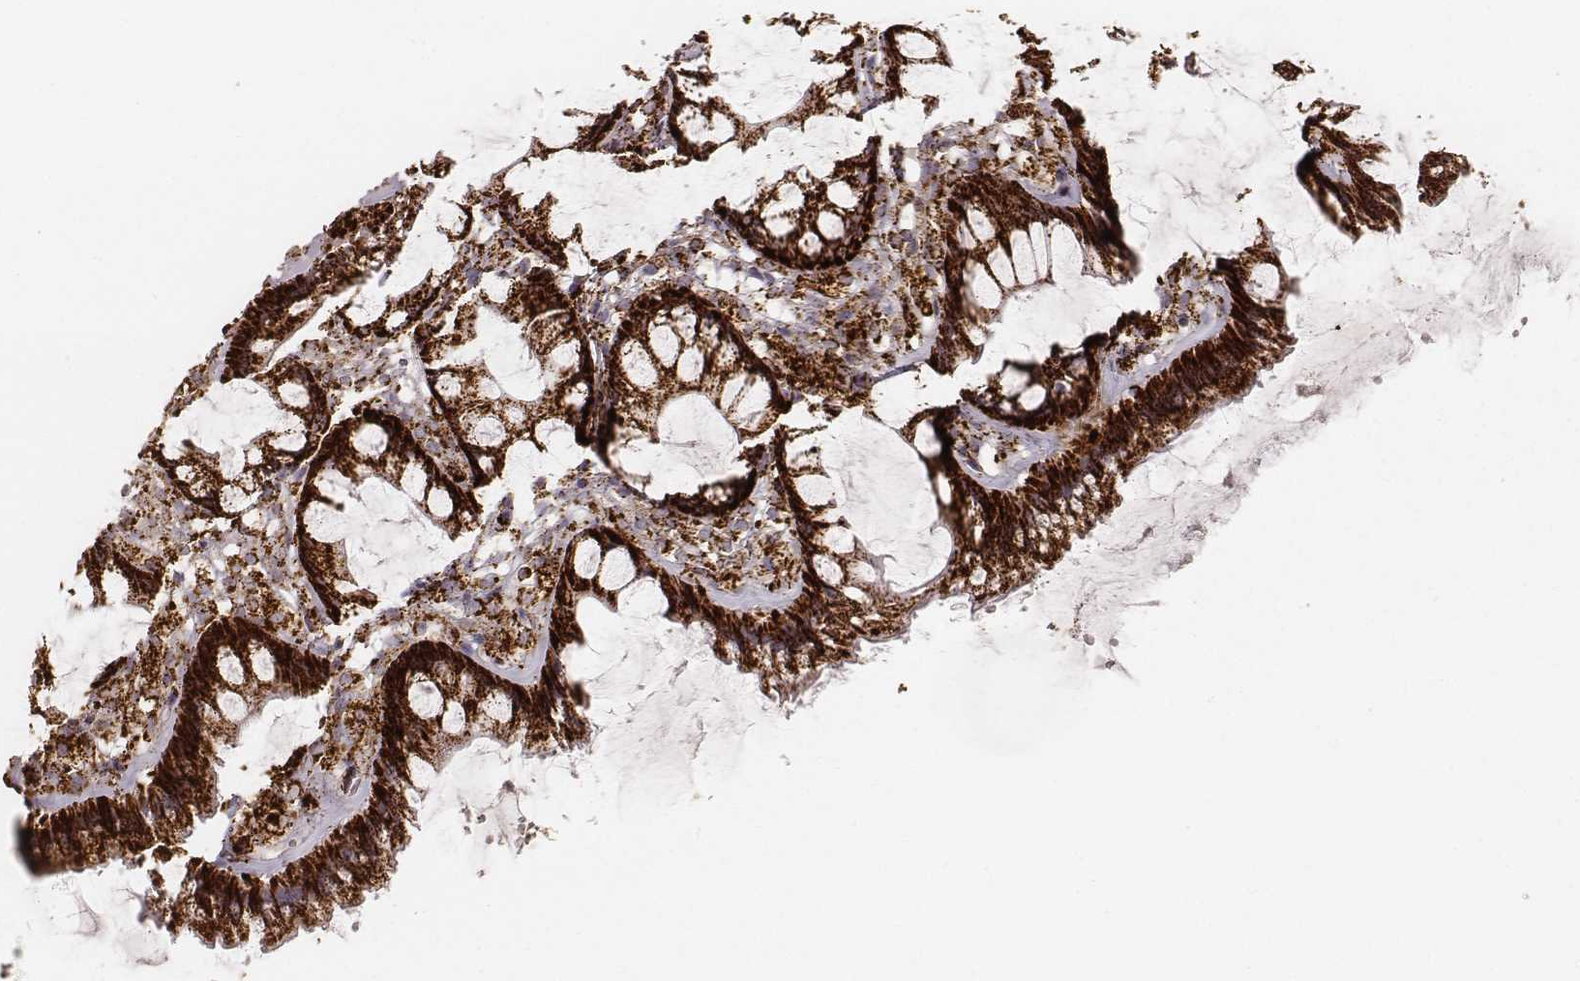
{"staining": {"intensity": "strong", "quantity": ">75%", "location": "cytoplasmic/membranous"}, "tissue": "rectum", "cell_type": "Glandular cells", "image_type": "normal", "snomed": [{"axis": "morphology", "description": "Normal tissue, NOS"}, {"axis": "topography", "description": "Rectum"}], "caption": "Immunohistochemical staining of benign rectum displays >75% levels of strong cytoplasmic/membranous protein positivity in about >75% of glandular cells. (DAB IHC, brown staining for protein, blue staining for nuclei).", "gene": "CS", "patient": {"sex": "female", "age": 62}}